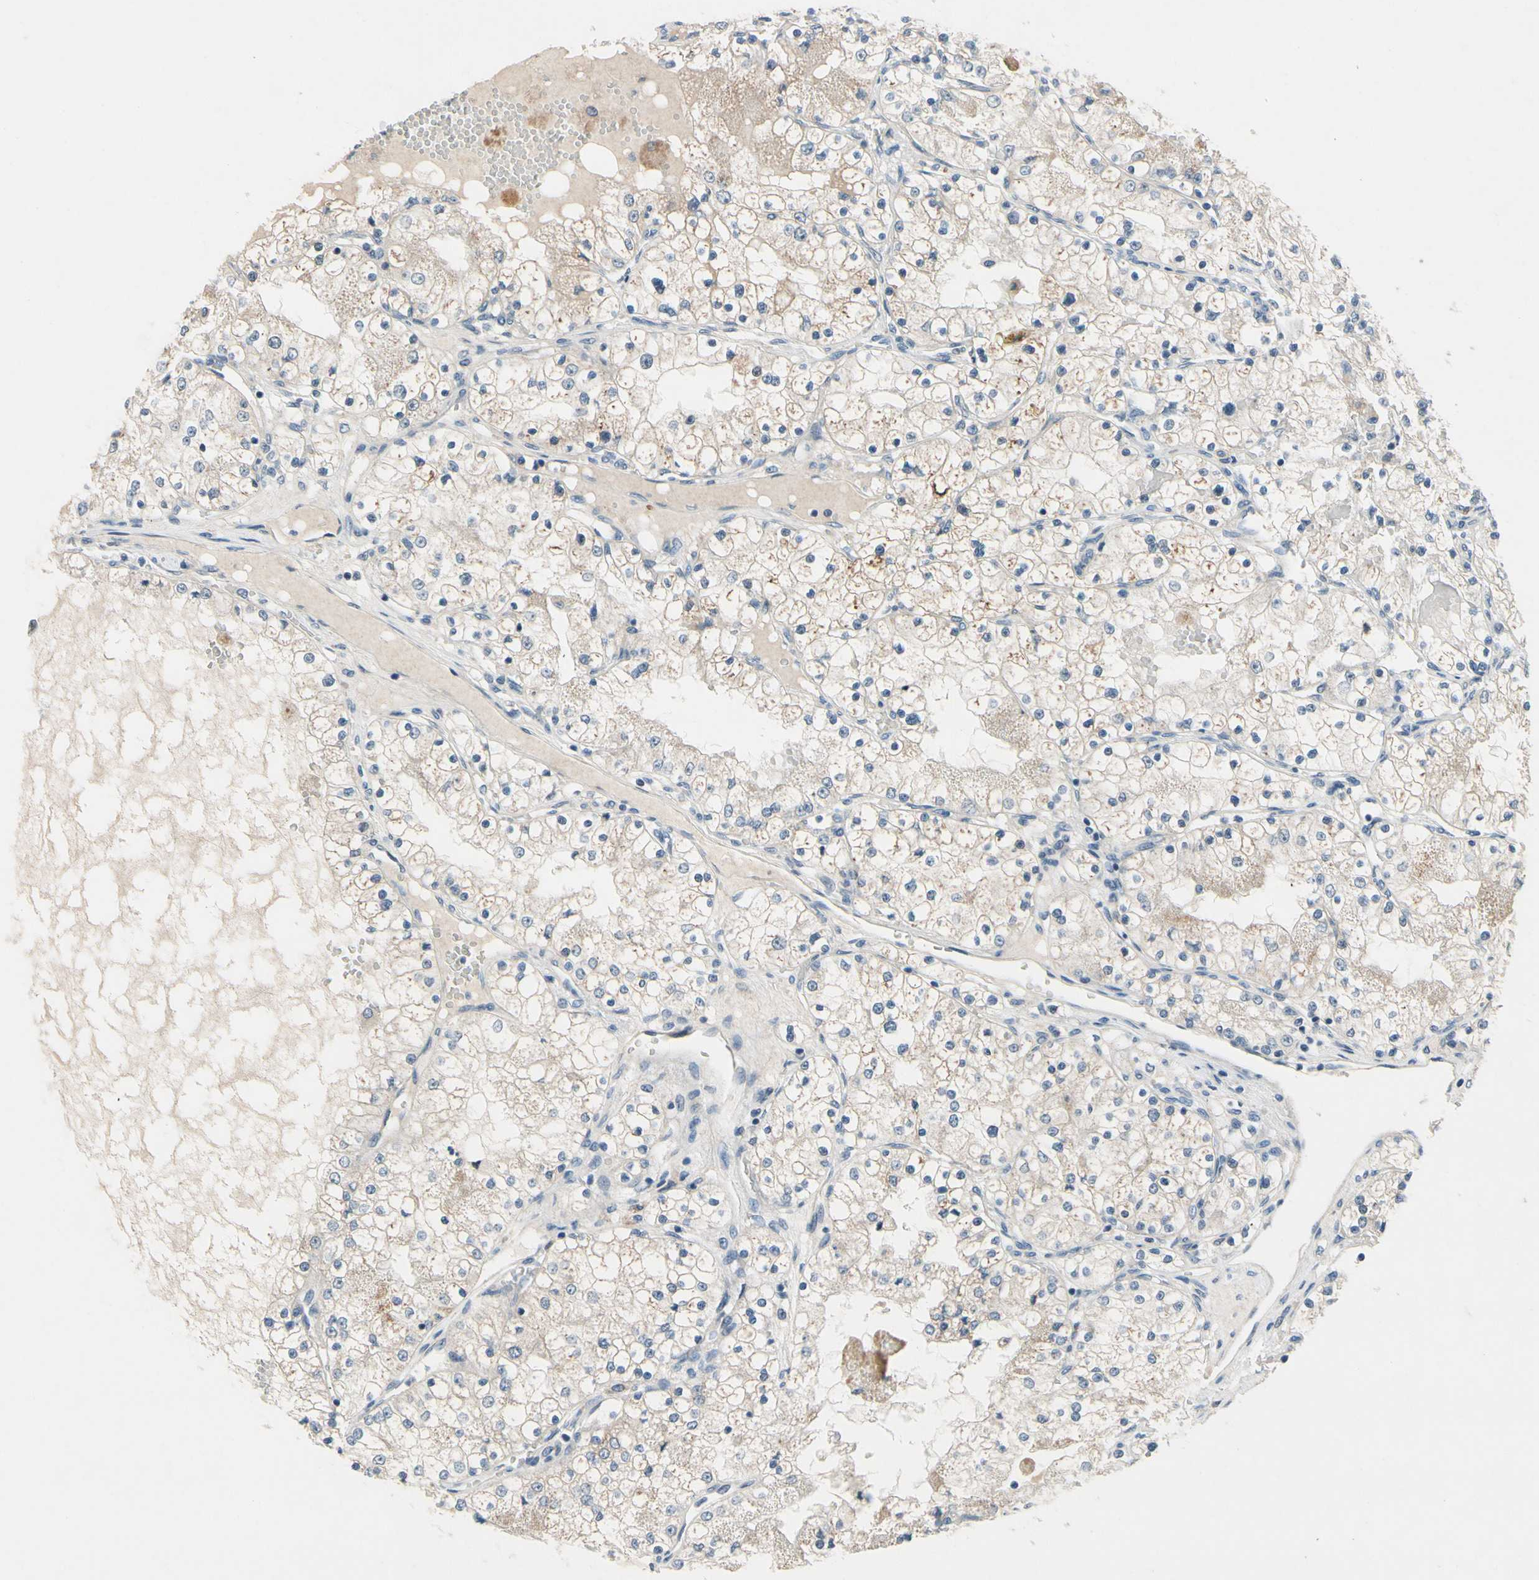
{"staining": {"intensity": "negative", "quantity": "none", "location": "none"}, "tissue": "renal cancer", "cell_type": "Tumor cells", "image_type": "cancer", "snomed": [{"axis": "morphology", "description": "Adenocarcinoma, NOS"}, {"axis": "topography", "description": "Kidney"}], "caption": "High power microscopy micrograph of an immunohistochemistry histopathology image of renal adenocarcinoma, revealing no significant expression in tumor cells.", "gene": "SLC27A6", "patient": {"sex": "male", "age": 68}}